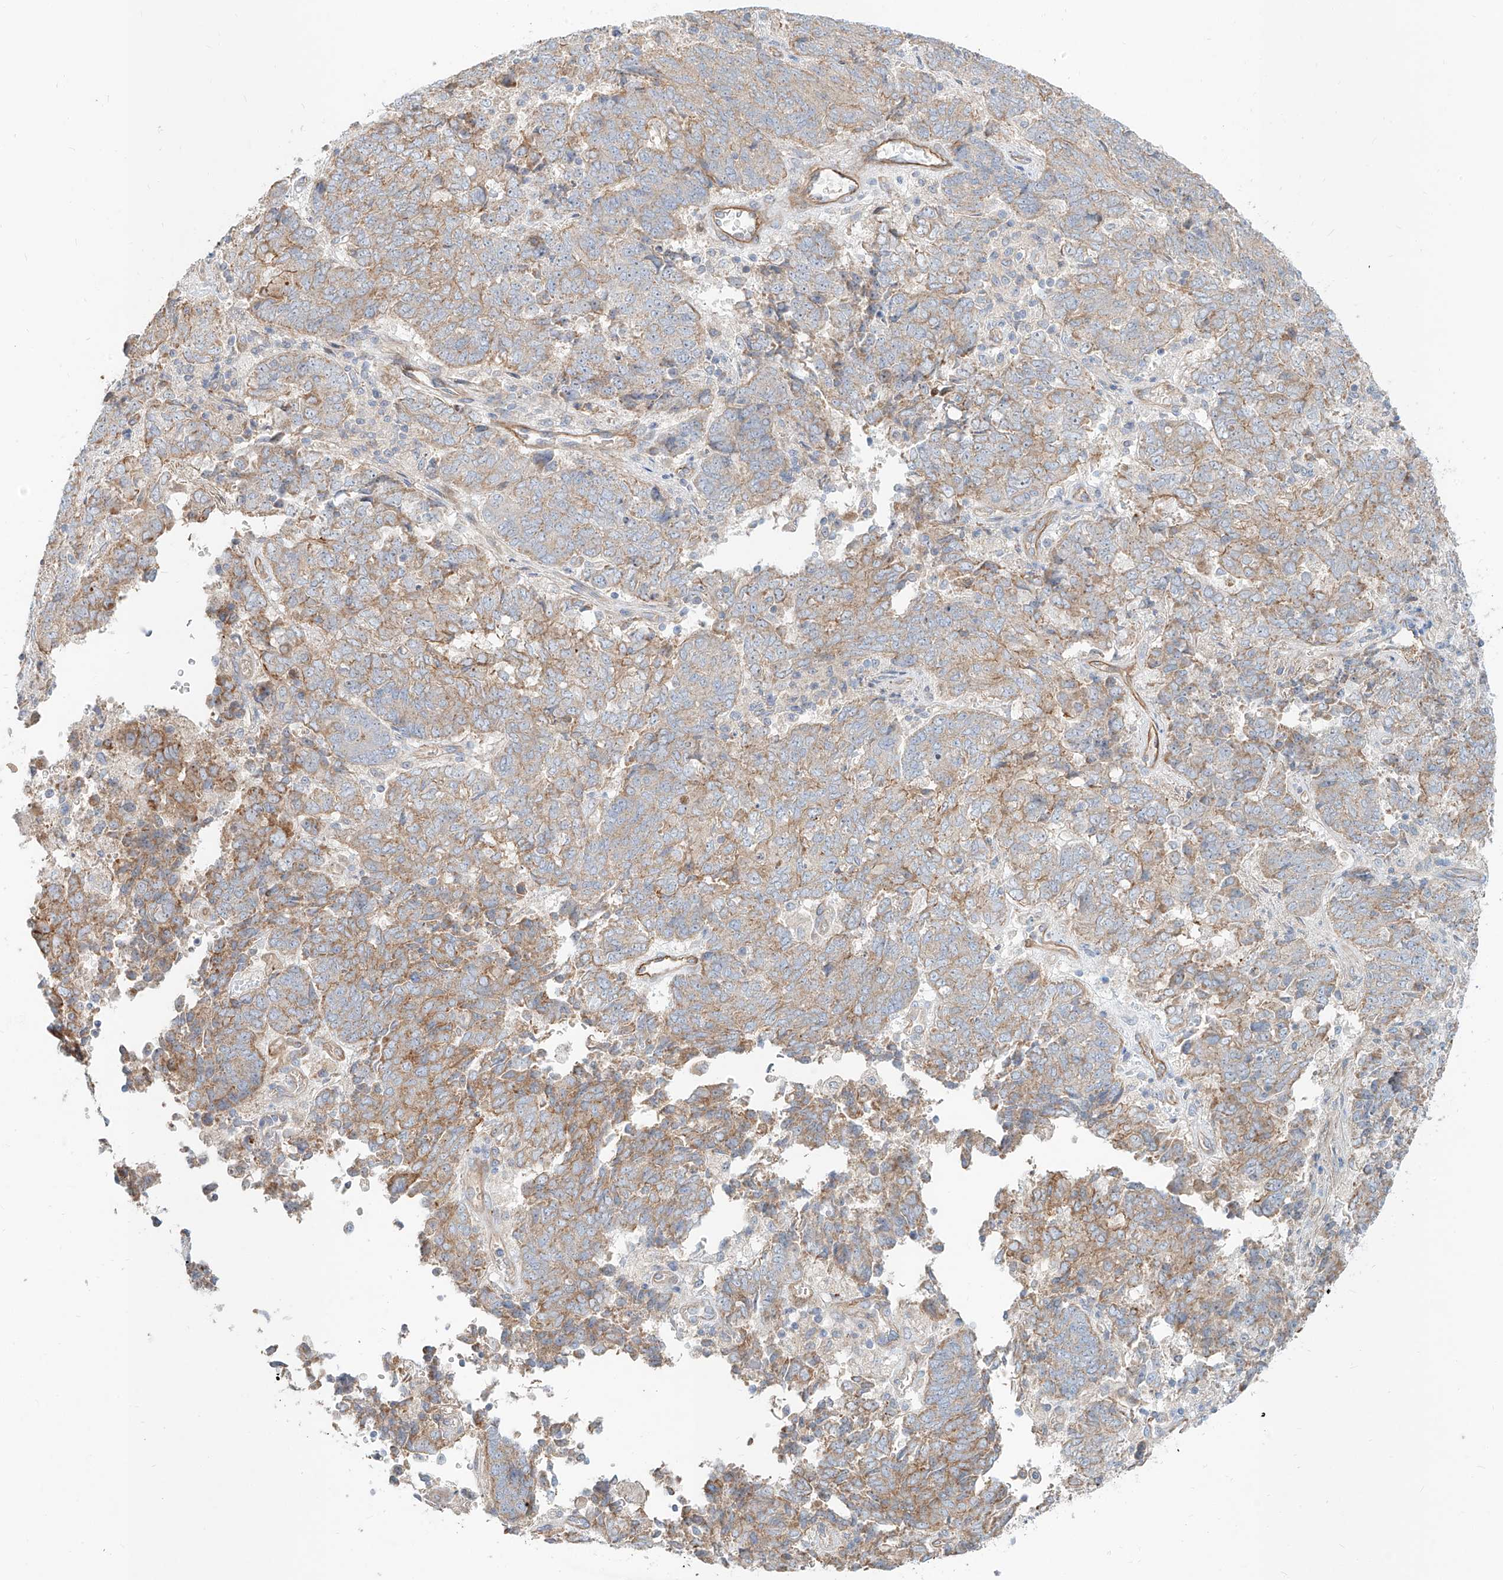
{"staining": {"intensity": "moderate", "quantity": "25%-75%", "location": "cytoplasmic/membranous"}, "tissue": "endometrial cancer", "cell_type": "Tumor cells", "image_type": "cancer", "snomed": [{"axis": "morphology", "description": "Adenocarcinoma, NOS"}, {"axis": "topography", "description": "Endometrium"}], "caption": "Approximately 25%-75% of tumor cells in human endometrial cancer (adenocarcinoma) exhibit moderate cytoplasmic/membranous protein staining as visualized by brown immunohistochemical staining.", "gene": "AJM1", "patient": {"sex": "female", "age": 80}}